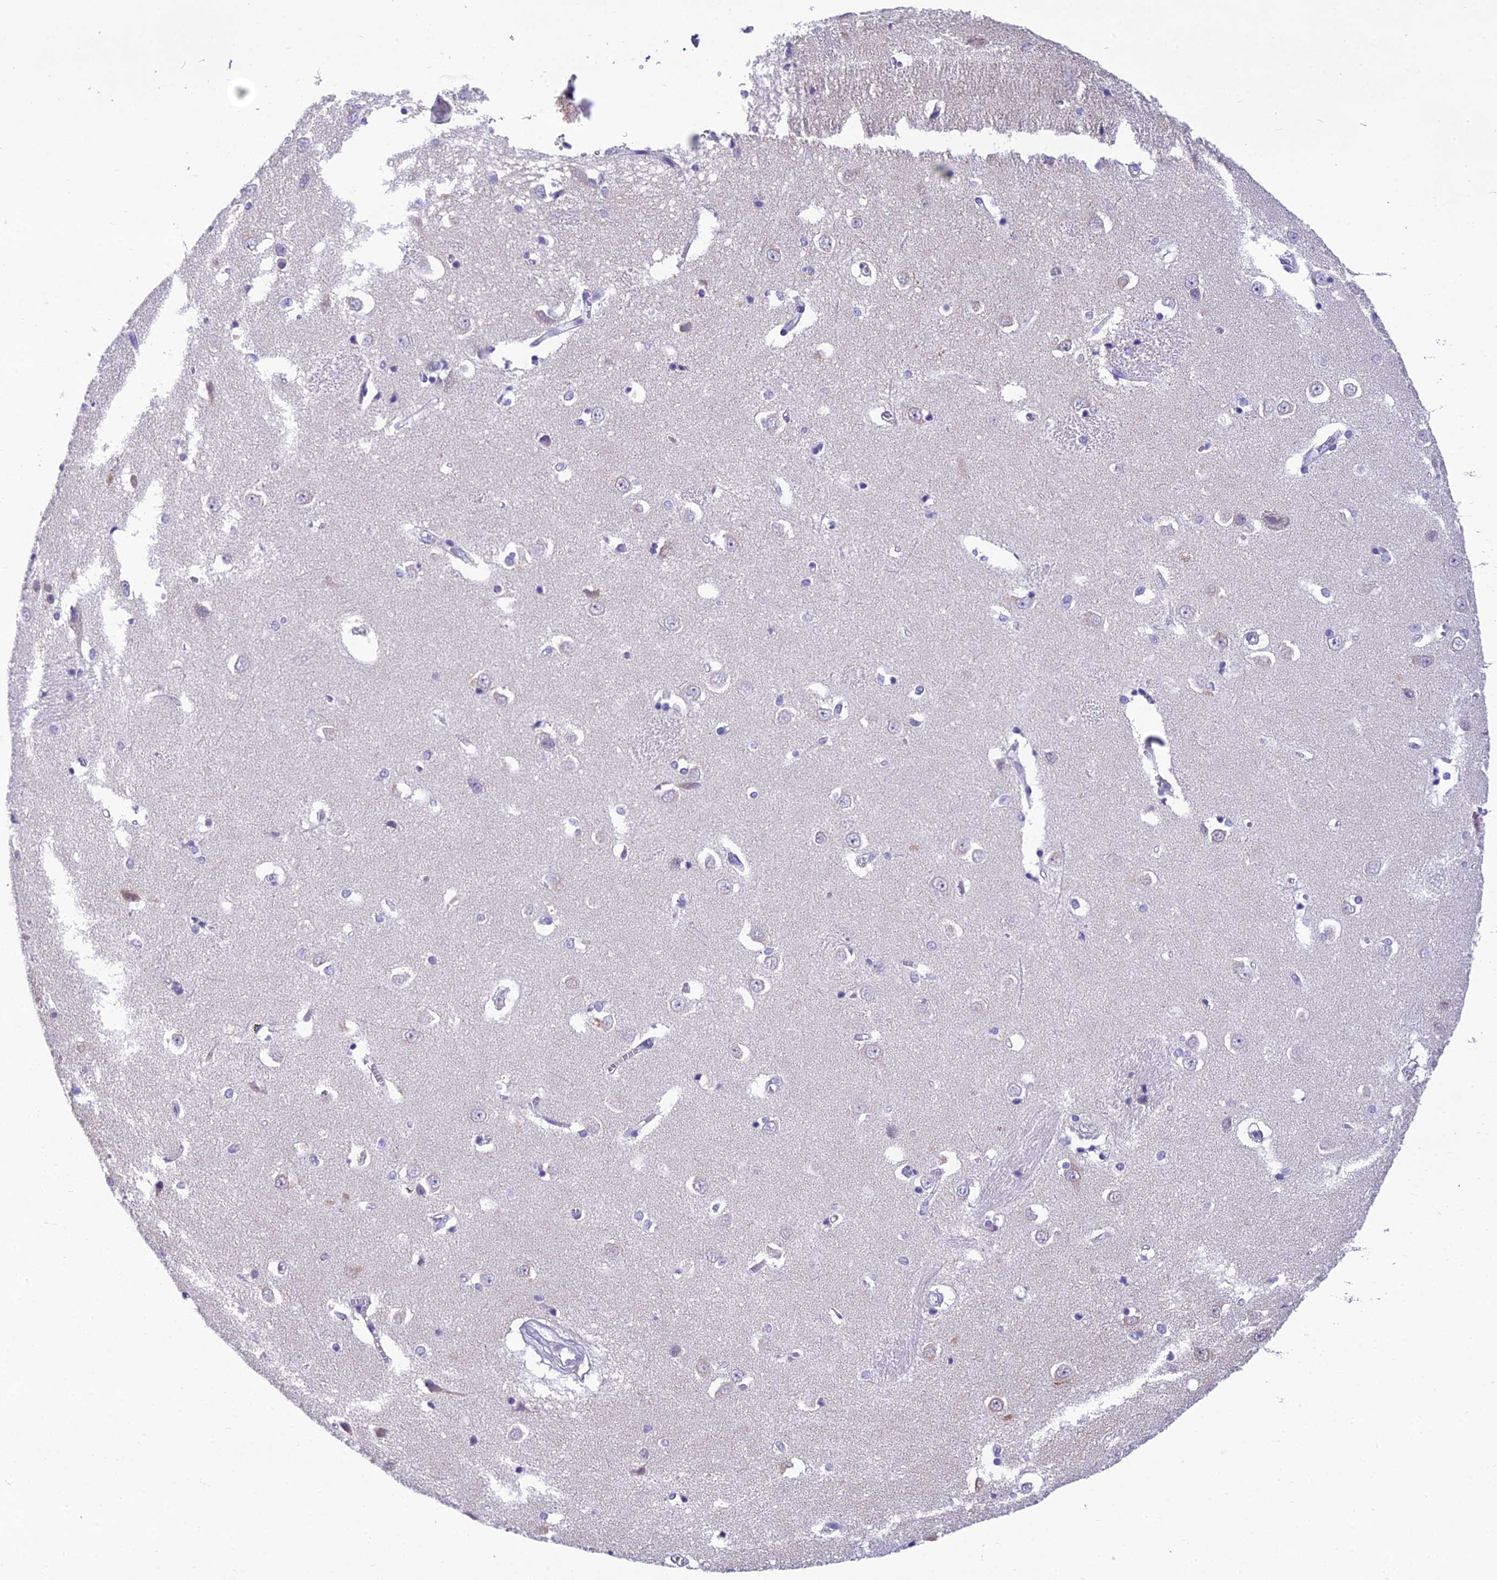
{"staining": {"intensity": "negative", "quantity": "none", "location": "none"}, "tissue": "caudate", "cell_type": "Glial cells", "image_type": "normal", "snomed": [{"axis": "morphology", "description": "Normal tissue, NOS"}, {"axis": "topography", "description": "Lateral ventricle wall"}], "caption": "Unremarkable caudate was stained to show a protein in brown. There is no significant positivity in glial cells. (DAB immunohistochemistry (IHC), high magnification).", "gene": "MIIP", "patient": {"sex": "male", "age": 37}}